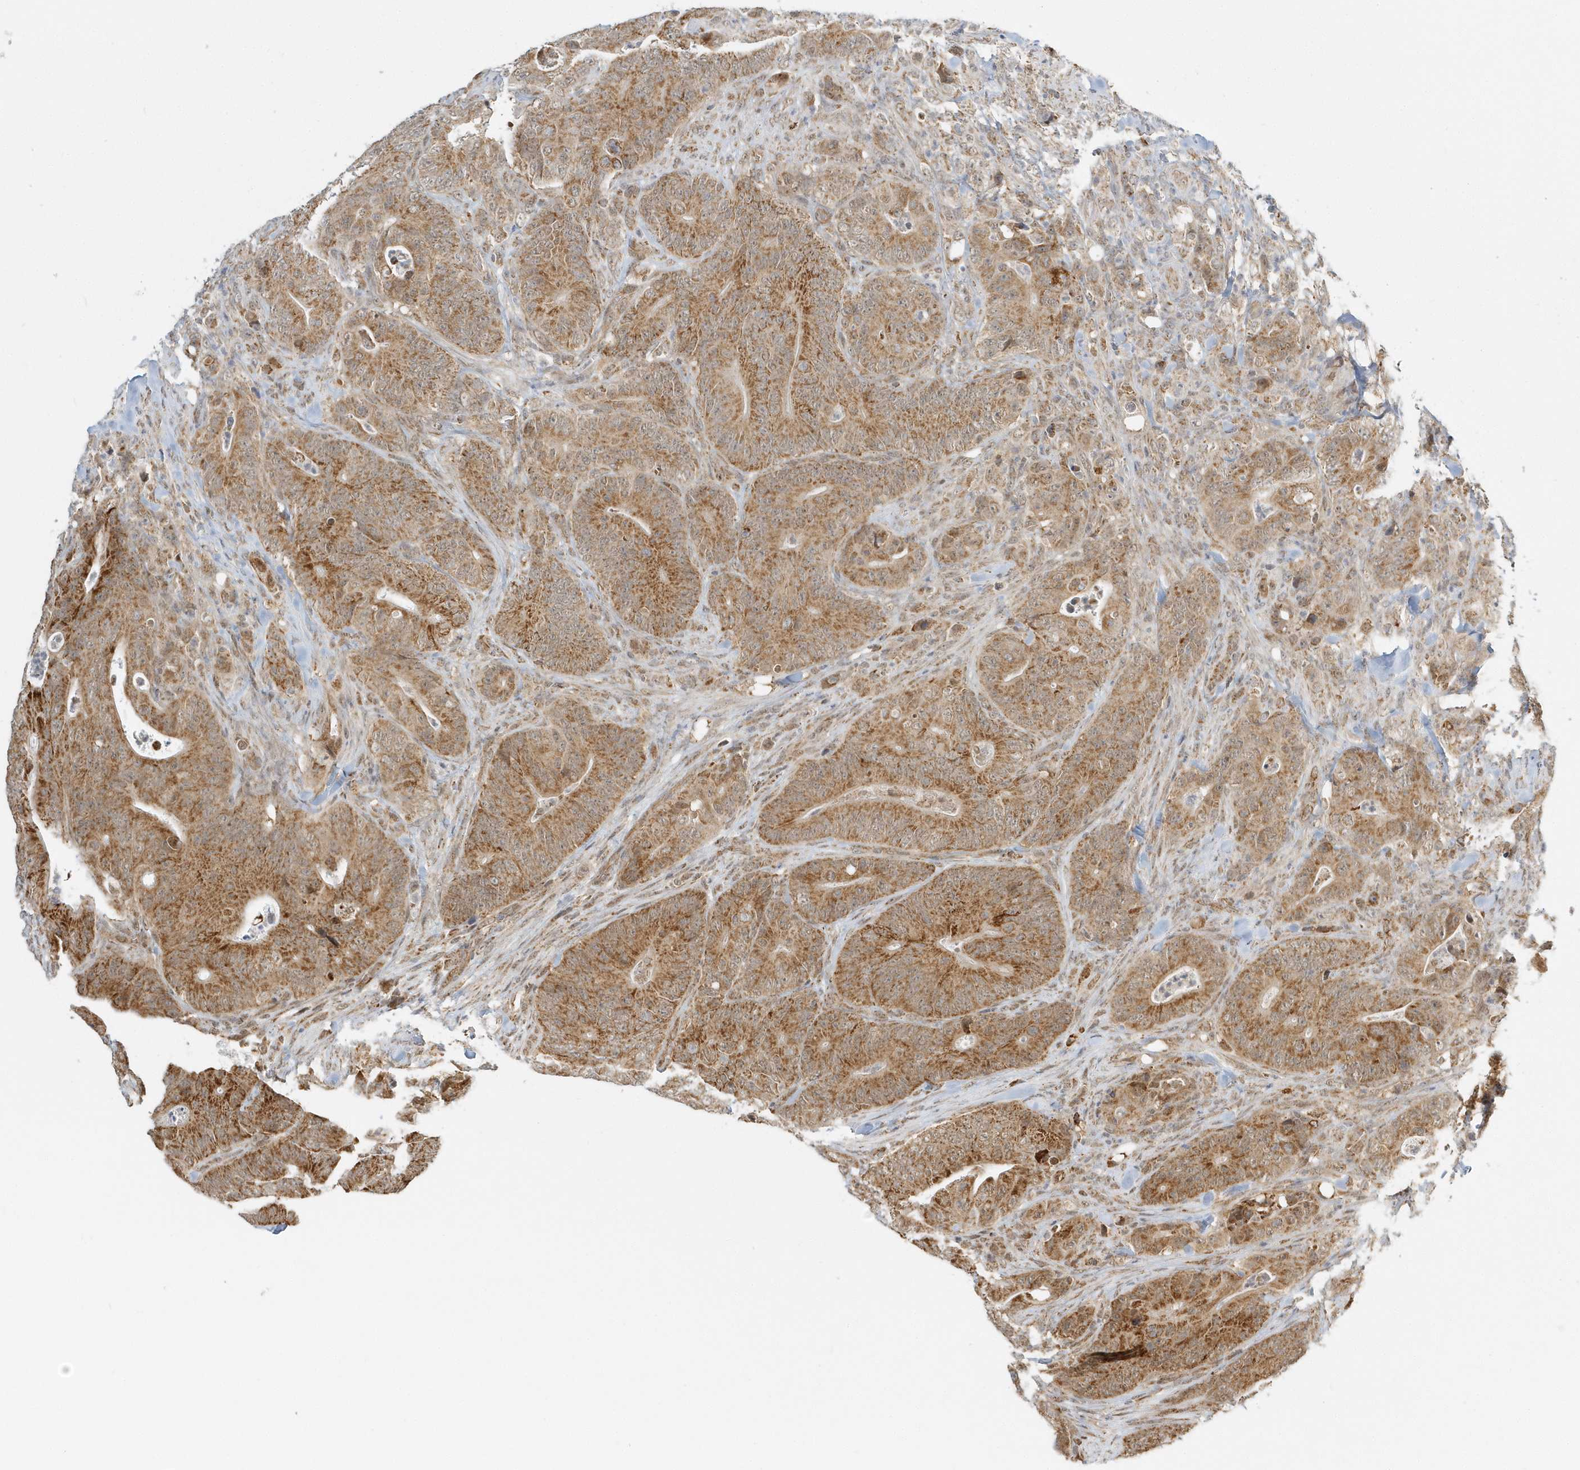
{"staining": {"intensity": "strong", "quantity": ">75%", "location": "cytoplasmic/membranous"}, "tissue": "colorectal cancer", "cell_type": "Tumor cells", "image_type": "cancer", "snomed": [{"axis": "morphology", "description": "Normal tissue, NOS"}, {"axis": "topography", "description": "Colon"}], "caption": "Colorectal cancer was stained to show a protein in brown. There is high levels of strong cytoplasmic/membranous staining in about >75% of tumor cells.", "gene": "PSMD6", "patient": {"sex": "female", "age": 82}}